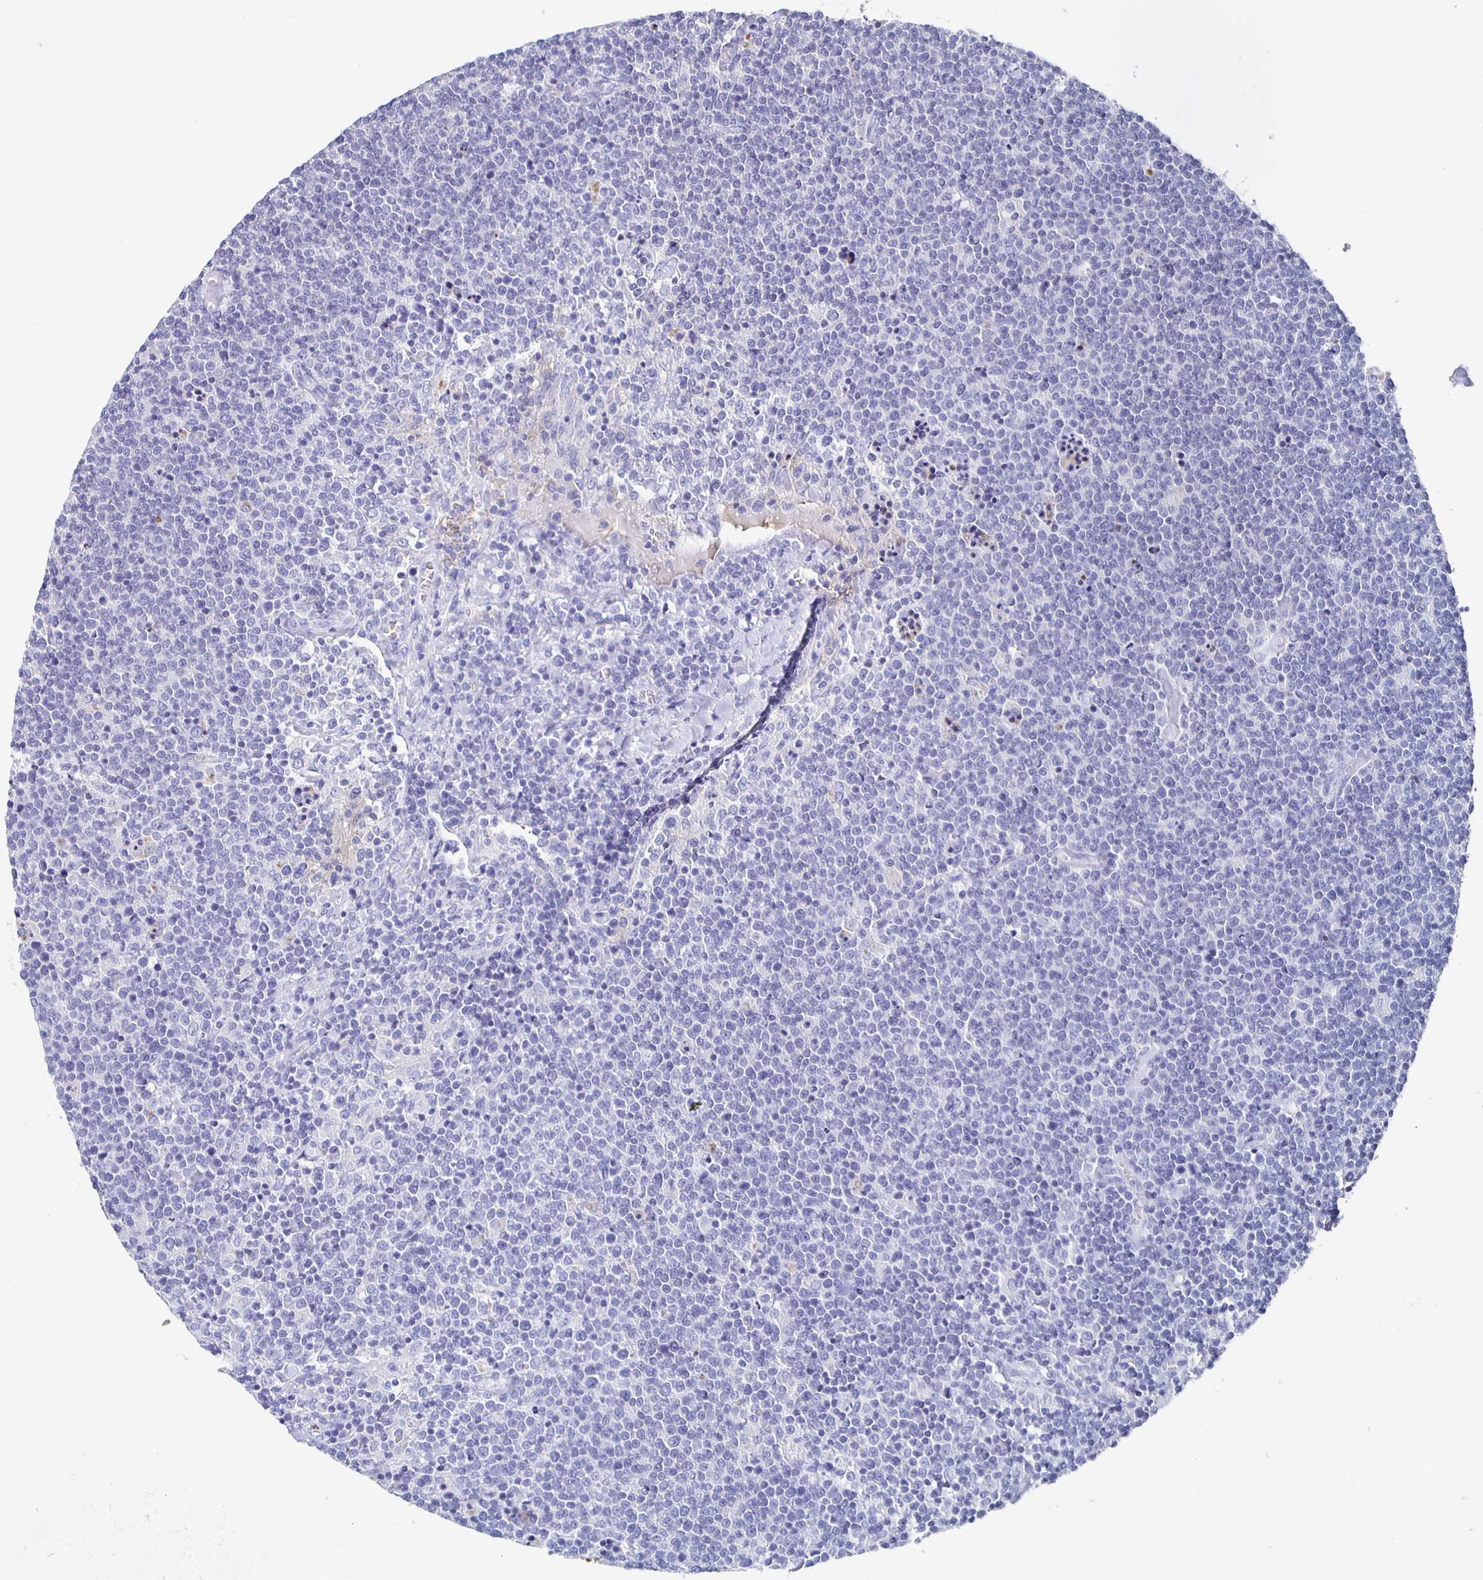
{"staining": {"intensity": "negative", "quantity": "none", "location": "none"}, "tissue": "lymphoma", "cell_type": "Tumor cells", "image_type": "cancer", "snomed": [{"axis": "morphology", "description": "Malignant lymphoma, non-Hodgkin's type, High grade"}, {"axis": "topography", "description": "Lymph node"}], "caption": "High-grade malignant lymphoma, non-Hodgkin's type stained for a protein using immunohistochemistry shows no positivity tumor cells.", "gene": "FGA", "patient": {"sex": "male", "age": 61}}